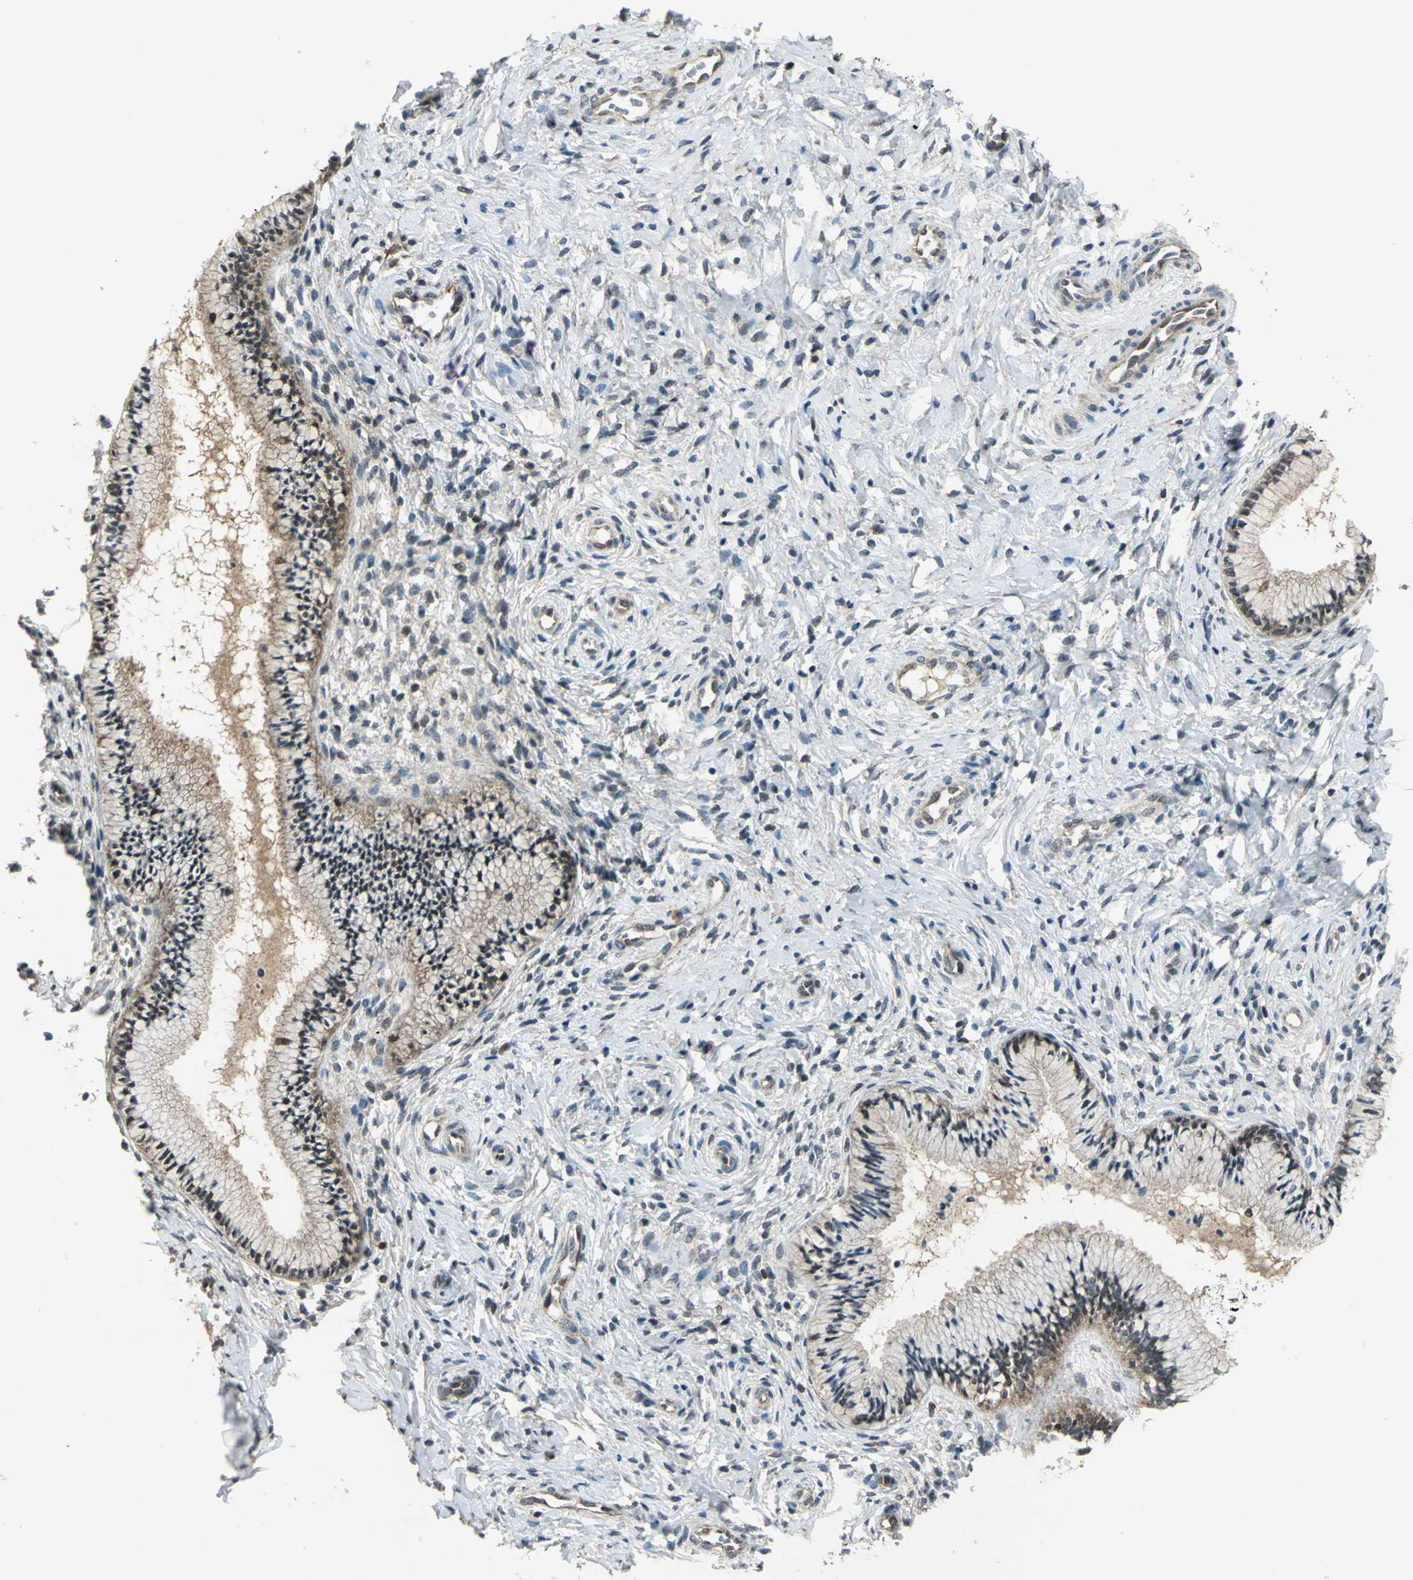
{"staining": {"intensity": "strong", "quantity": "25%-75%", "location": "cytoplasmic/membranous,nuclear"}, "tissue": "cervix", "cell_type": "Glandular cells", "image_type": "normal", "snomed": [{"axis": "morphology", "description": "Normal tissue, NOS"}, {"axis": "topography", "description": "Cervix"}], "caption": "Protein staining exhibits strong cytoplasmic/membranous,nuclear expression in approximately 25%-75% of glandular cells in normal cervix. (Stains: DAB in brown, nuclei in blue, Microscopy: brightfield microscopy at high magnification).", "gene": "NUDT2", "patient": {"sex": "female", "age": 46}}